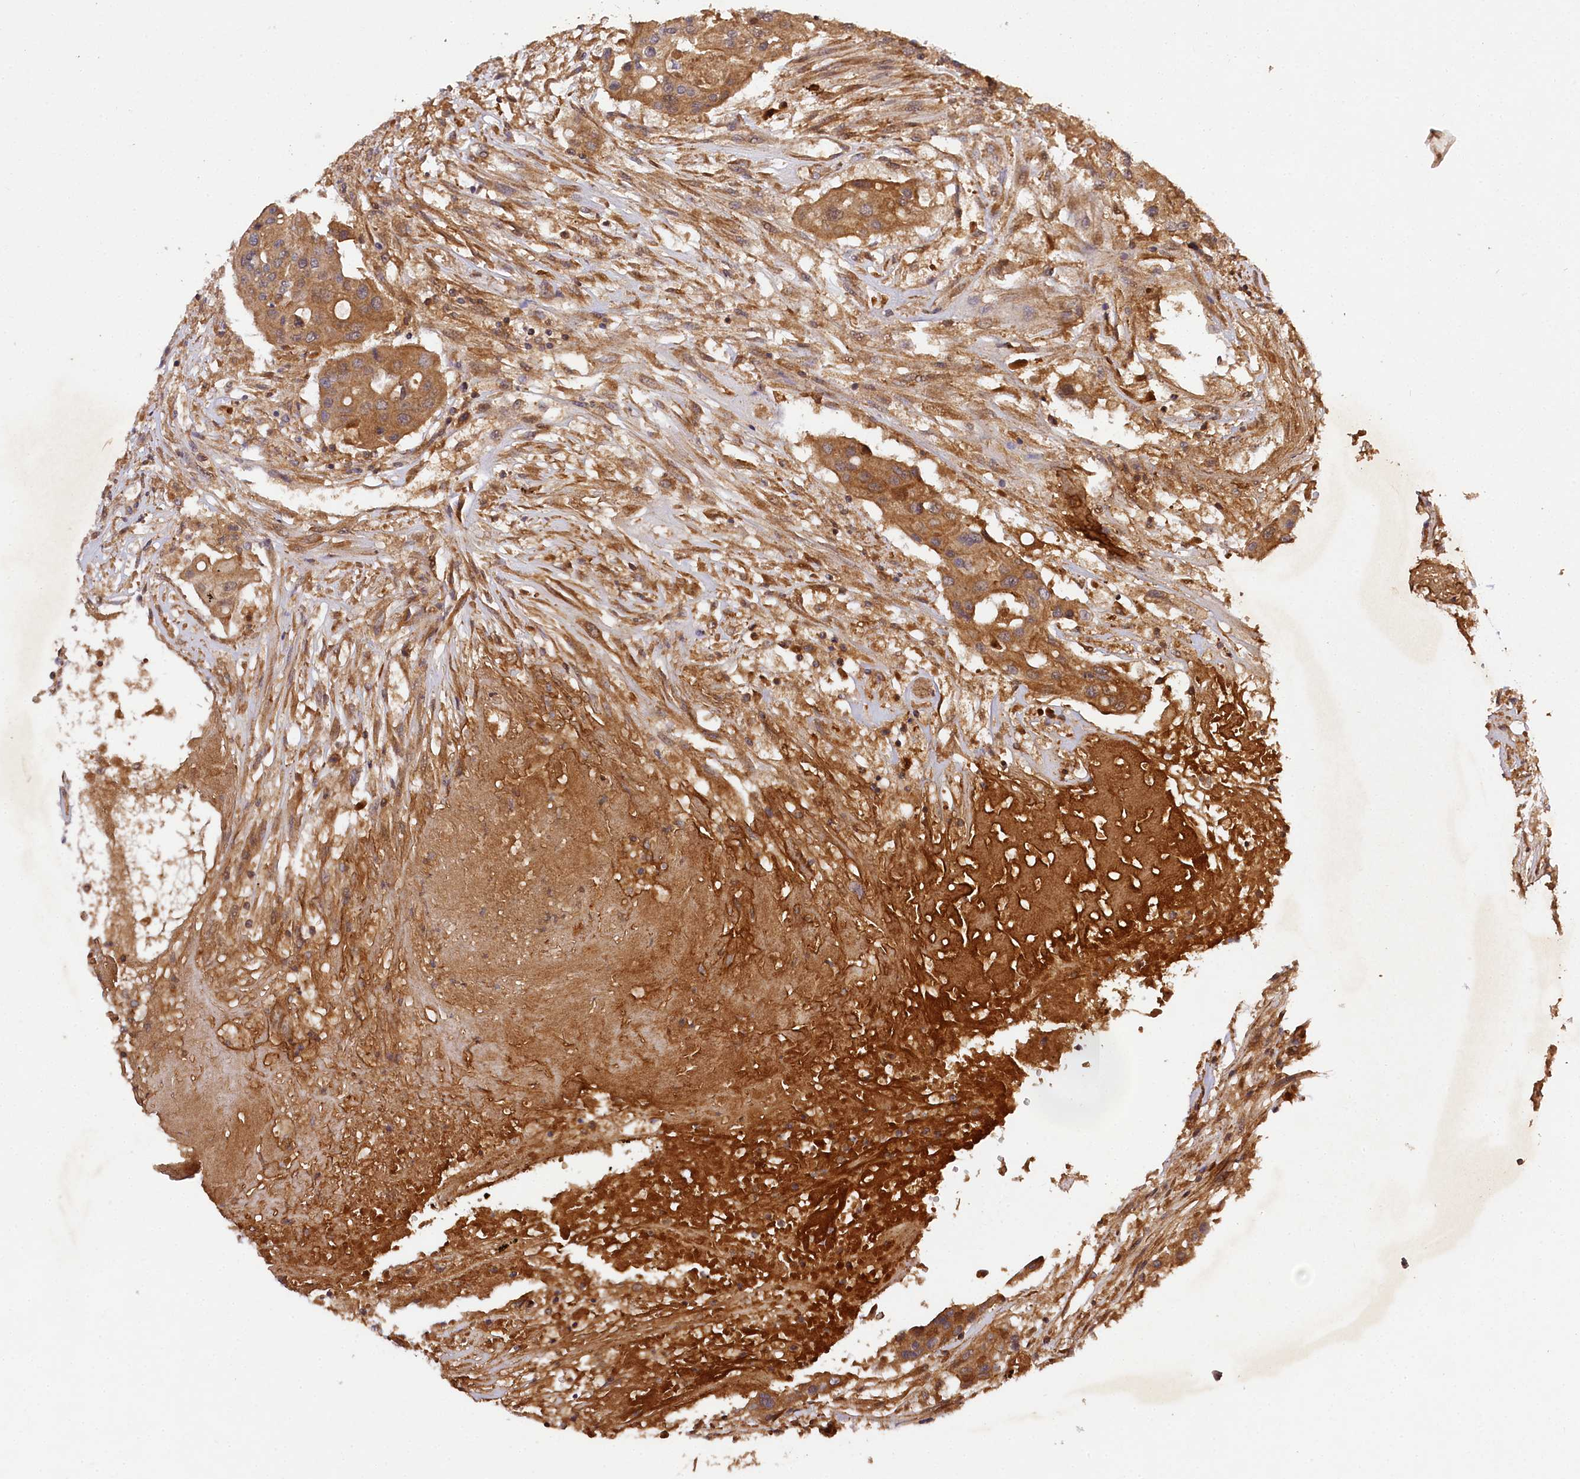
{"staining": {"intensity": "moderate", "quantity": ">75%", "location": "cytoplasmic/membranous"}, "tissue": "colorectal cancer", "cell_type": "Tumor cells", "image_type": "cancer", "snomed": [{"axis": "morphology", "description": "Adenocarcinoma, NOS"}, {"axis": "topography", "description": "Colon"}], "caption": "Adenocarcinoma (colorectal) stained for a protein (brown) displays moderate cytoplasmic/membranous positive expression in approximately >75% of tumor cells.", "gene": "MCF2L2", "patient": {"sex": "male", "age": 77}}